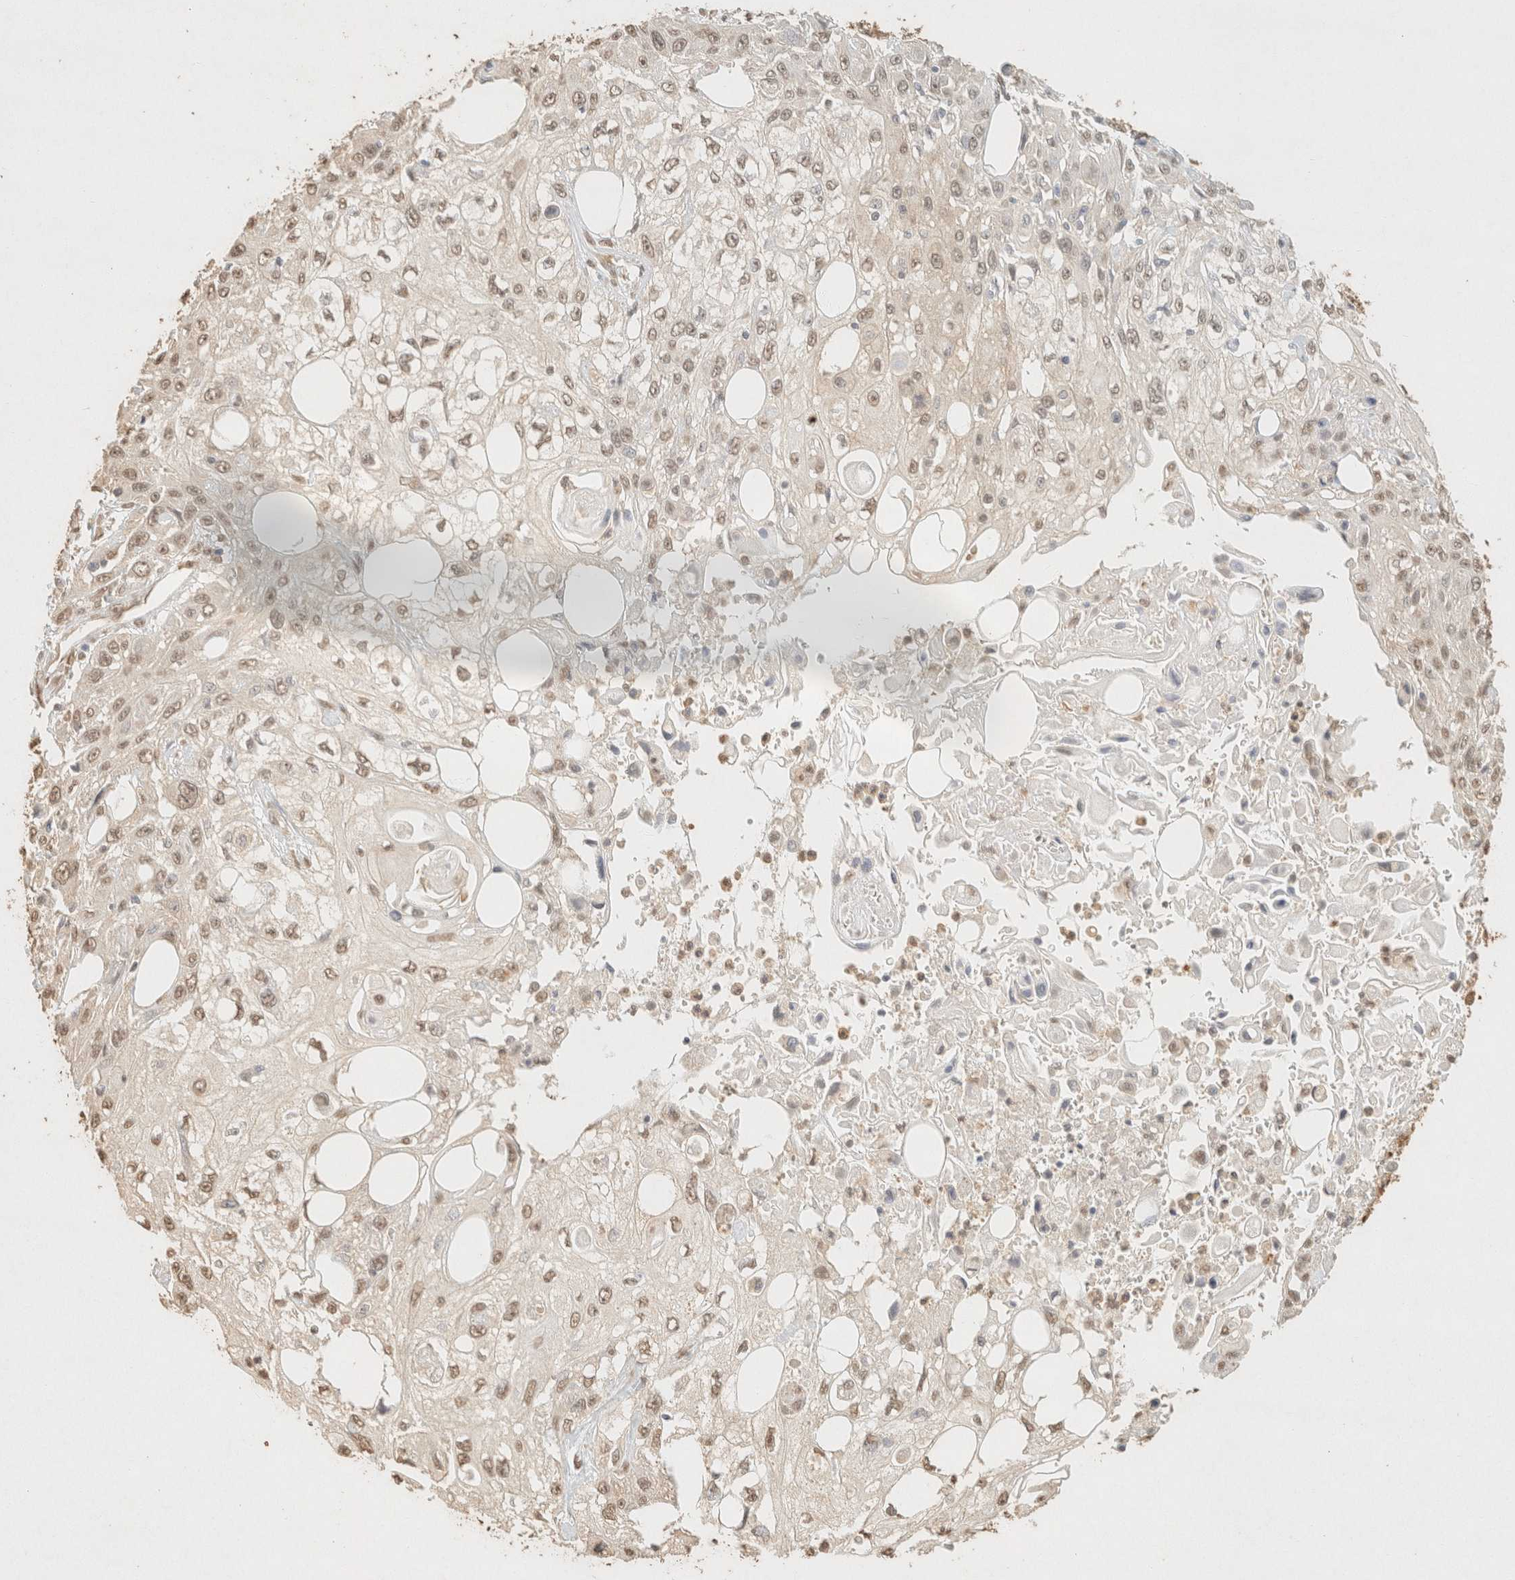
{"staining": {"intensity": "weak", "quantity": ">75%", "location": "nuclear"}, "tissue": "skin cancer", "cell_type": "Tumor cells", "image_type": "cancer", "snomed": [{"axis": "morphology", "description": "Squamous cell carcinoma, NOS"}, {"axis": "topography", "description": "Skin"}], "caption": "A brown stain shows weak nuclear positivity of a protein in squamous cell carcinoma (skin) tumor cells.", "gene": "S100A13", "patient": {"sex": "male", "age": 75}}